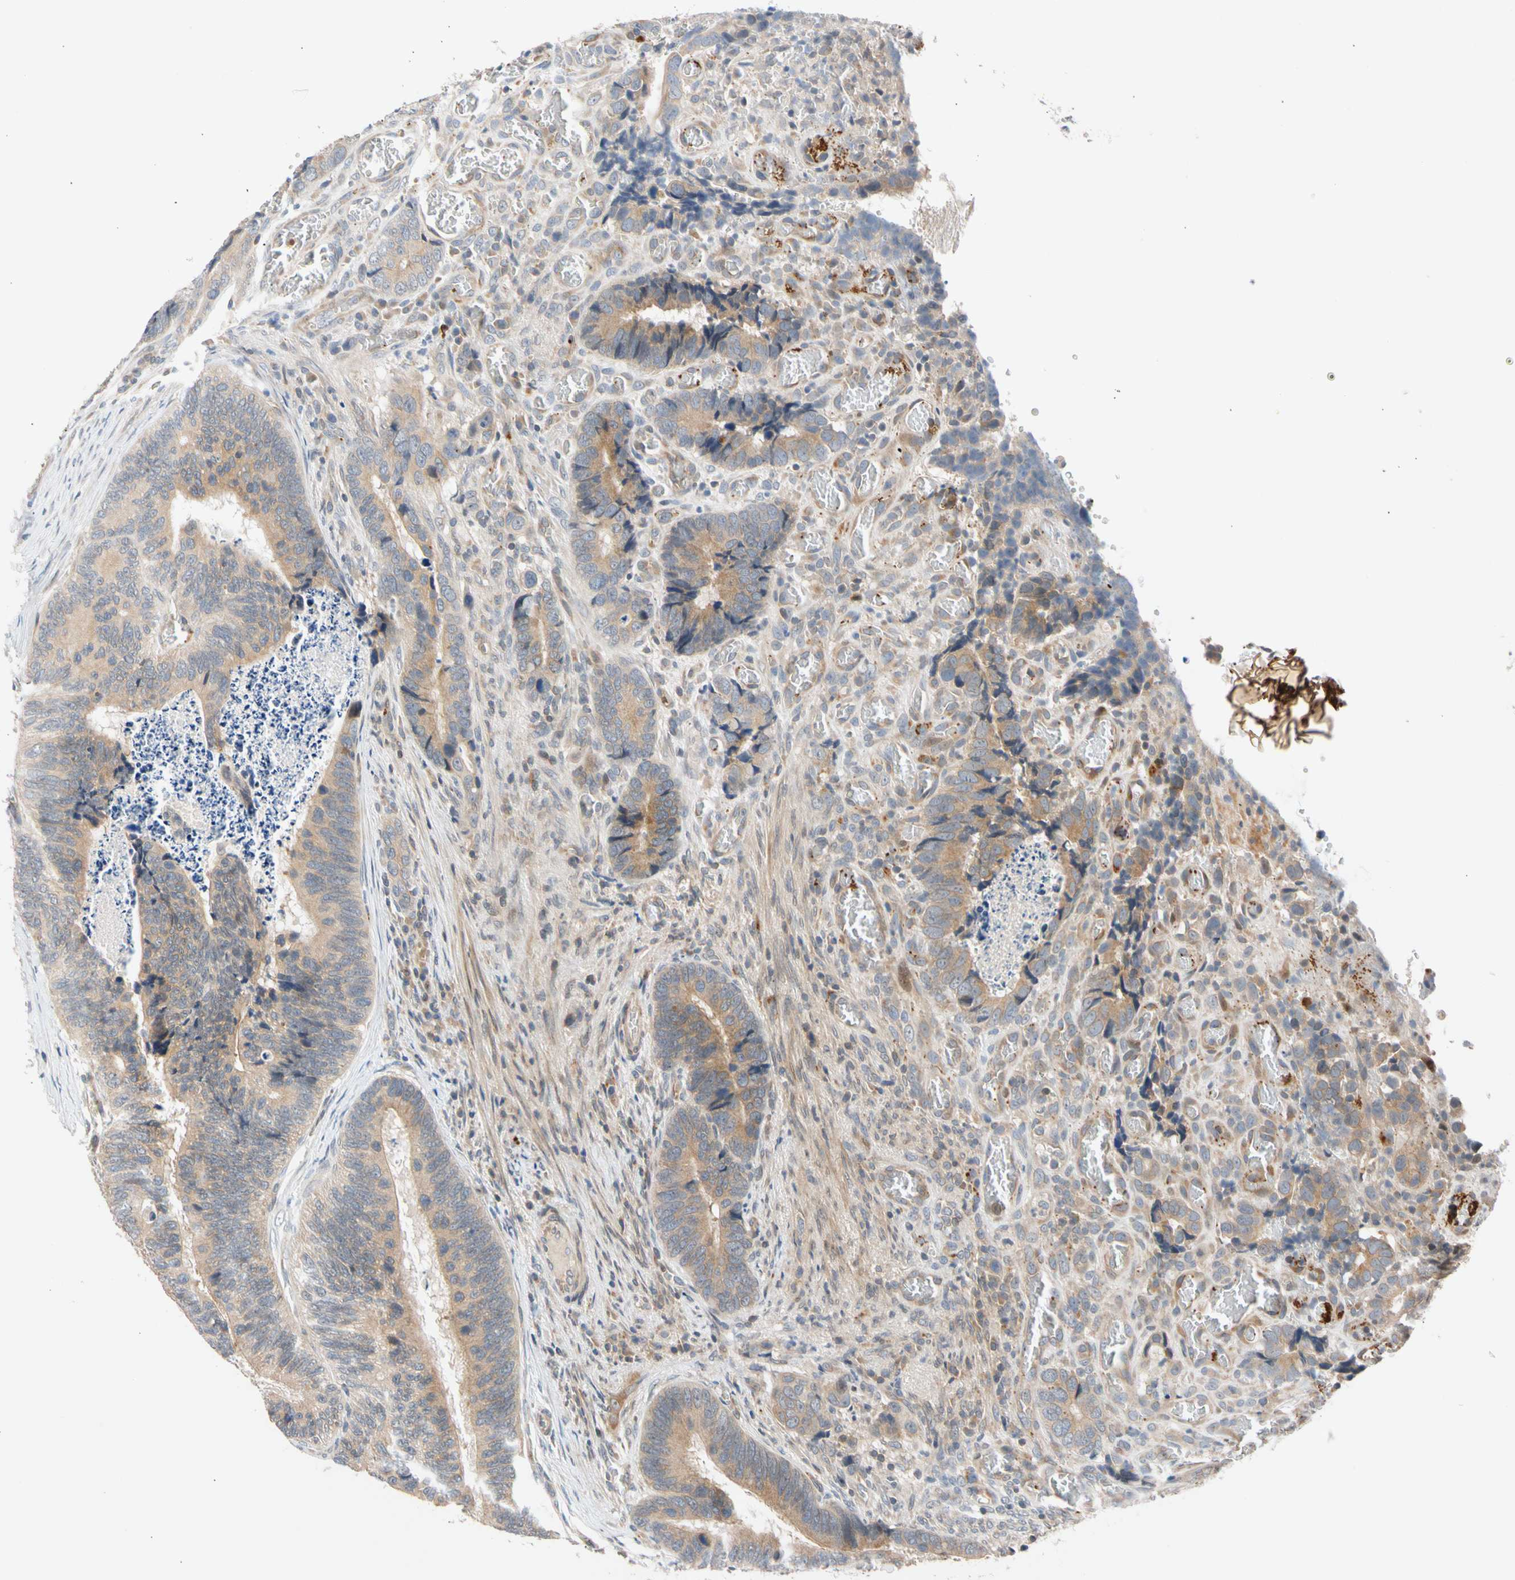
{"staining": {"intensity": "moderate", "quantity": ">75%", "location": "cytoplasmic/membranous"}, "tissue": "colorectal cancer", "cell_type": "Tumor cells", "image_type": "cancer", "snomed": [{"axis": "morphology", "description": "Adenocarcinoma, NOS"}, {"axis": "topography", "description": "Colon"}], "caption": "Colorectal cancer (adenocarcinoma) stained with a brown dye shows moderate cytoplasmic/membranous positive staining in about >75% of tumor cells.", "gene": "CNST", "patient": {"sex": "male", "age": 72}}